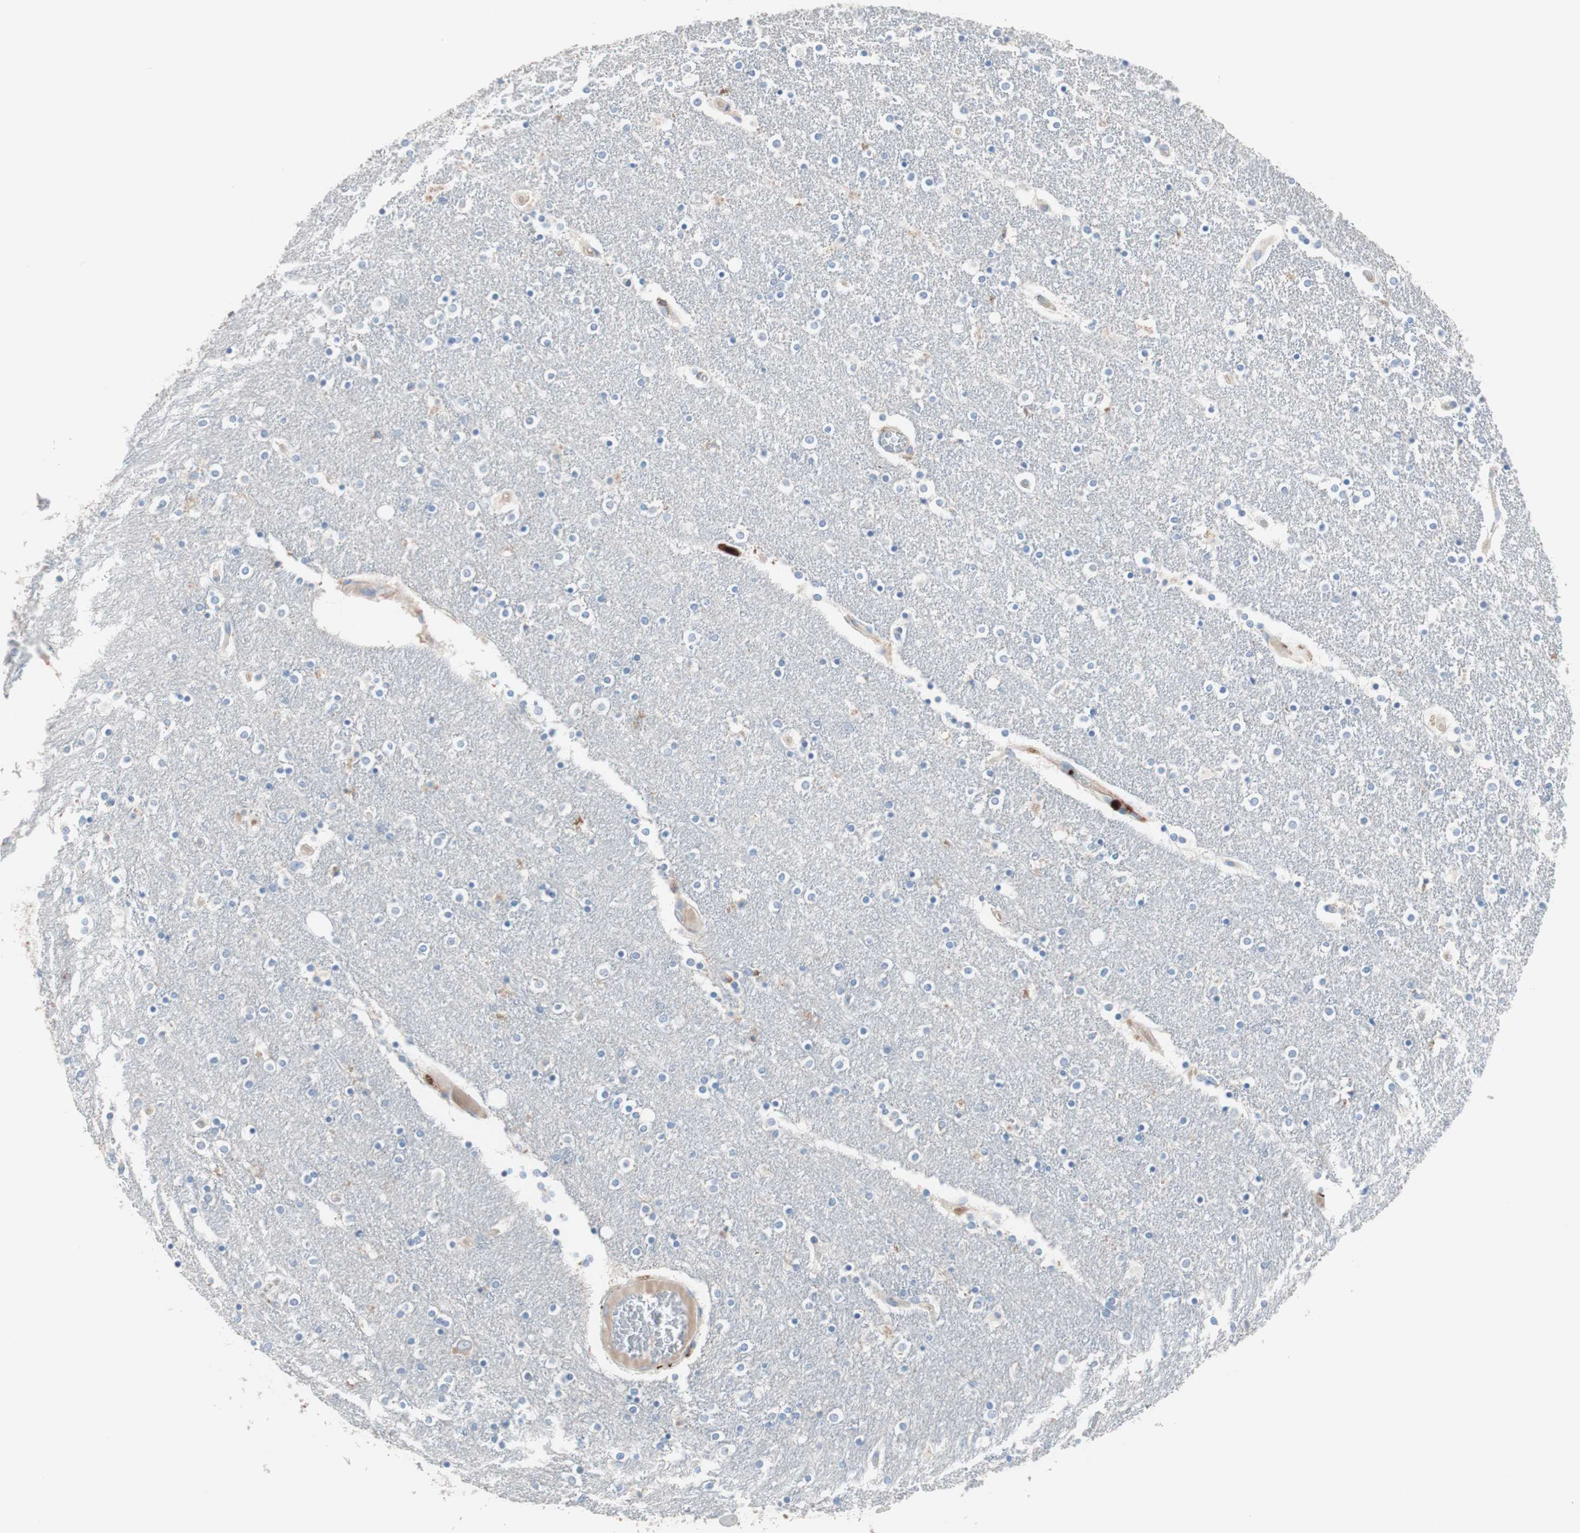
{"staining": {"intensity": "weak", "quantity": "<25%", "location": "cytoplasmic/membranous"}, "tissue": "caudate", "cell_type": "Glial cells", "image_type": "normal", "snomed": [{"axis": "morphology", "description": "Normal tissue, NOS"}, {"axis": "topography", "description": "Lateral ventricle wall"}], "caption": "The immunohistochemistry photomicrograph has no significant positivity in glial cells of caudate.", "gene": "CLEC4D", "patient": {"sex": "female", "age": 54}}